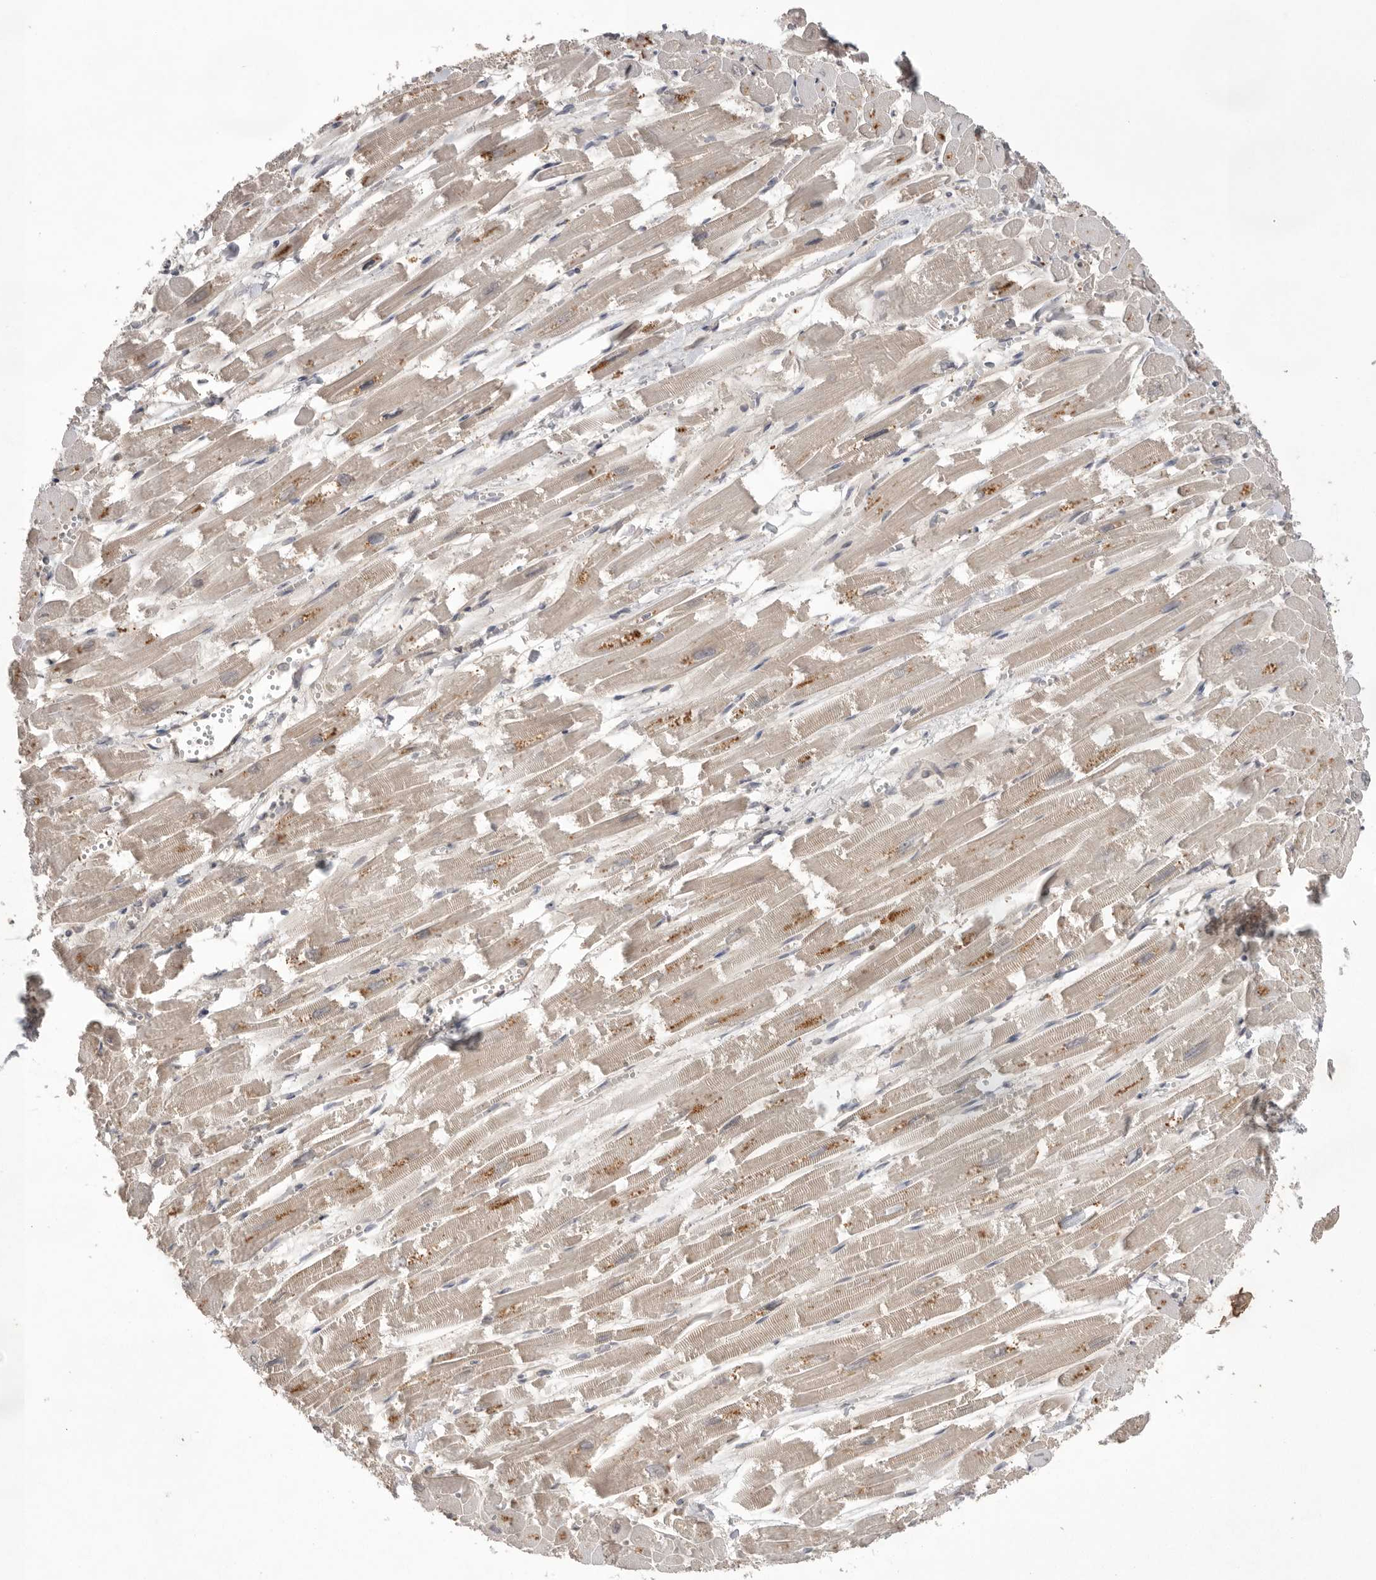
{"staining": {"intensity": "moderate", "quantity": "25%-75%", "location": "cytoplasmic/membranous"}, "tissue": "heart muscle", "cell_type": "Cardiomyocytes", "image_type": "normal", "snomed": [{"axis": "morphology", "description": "Normal tissue, NOS"}, {"axis": "topography", "description": "Heart"}], "caption": "The immunohistochemical stain highlights moderate cytoplasmic/membranous staining in cardiomyocytes of benign heart muscle.", "gene": "NRCAM", "patient": {"sex": "male", "age": 54}}